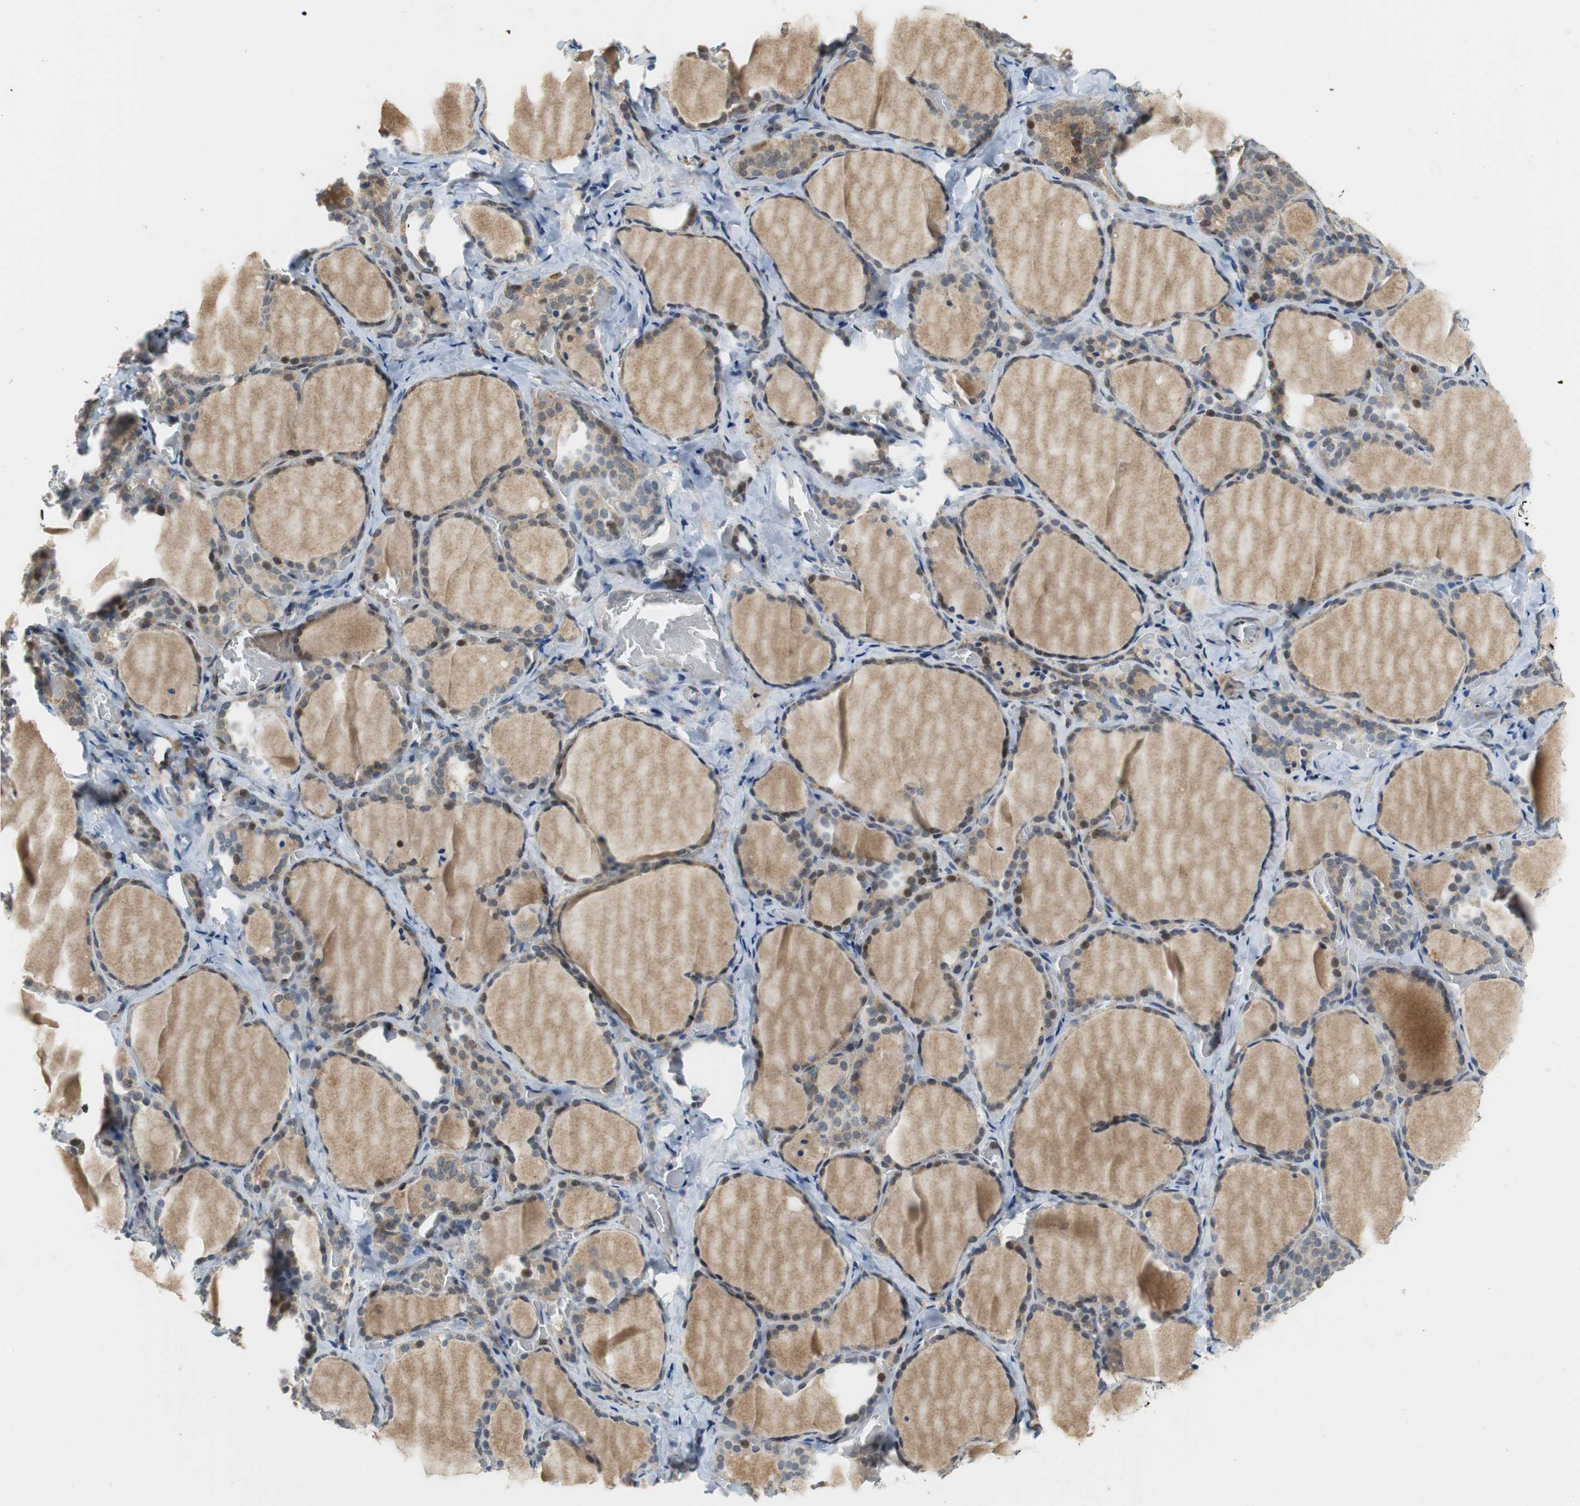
{"staining": {"intensity": "weak", "quantity": "25%-75%", "location": "cytoplasmic/membranous"}, "tissue": "thyroid gland", "cell_type": "Glandular cells", "image_type": "normal", "snomed": [{"axis": "morphology", "description": "Normal tissue, NOS"}, {"axis": "morphology", "description": "Papillary adenocarcinoma, NOS"}, {"axis": "topography", "description": "Thyroid gland"}], "caption": "This photomicrograph demonstrates immunohistochemistry staining of benign thyroid gland, with low weak cytoplasmic/membranous positivity in approximately 25%-75% of glandular cells.", "gene": "GSDMD", "patient": {"sex": "female", "age": 30}}